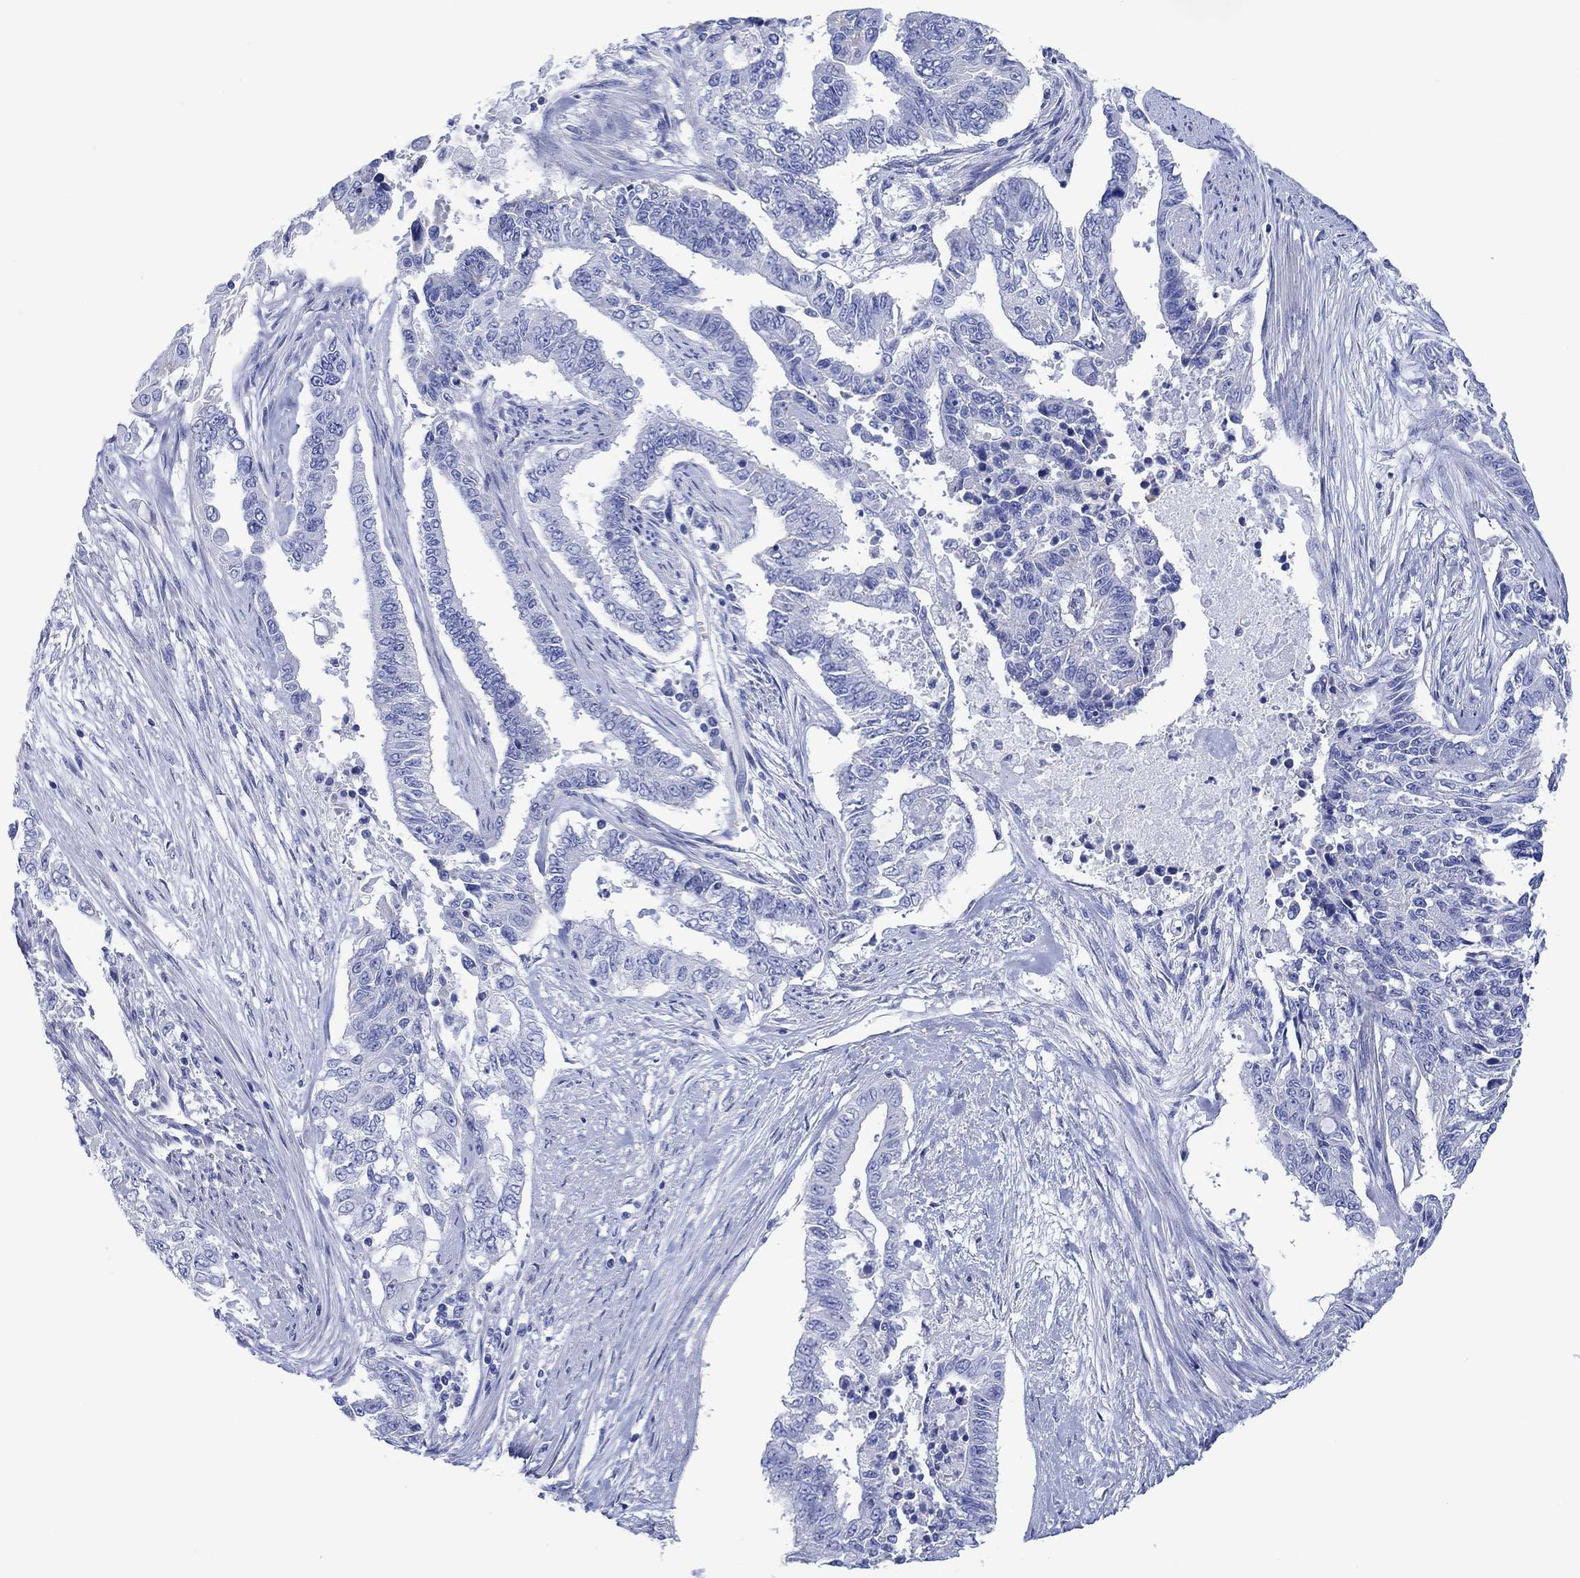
{"staining": {"intensity": "negative", "quantity": "none", "location": "none"}, "tissue": "endometrial cancer", "cell_type": "Tumor cells", "image_type": "cancer", "snomed": [{"axis": "morphology", "description": "Adenocarcinoma, NOS"}, {"axis": "topography", "description": "Uterus"}], "caption": "Tumor cells show no significant protein staining in endometrial cancer (adenocarcinoma).", "gene": "REEP6", "patient": {"sex": "female", "age": 59}}